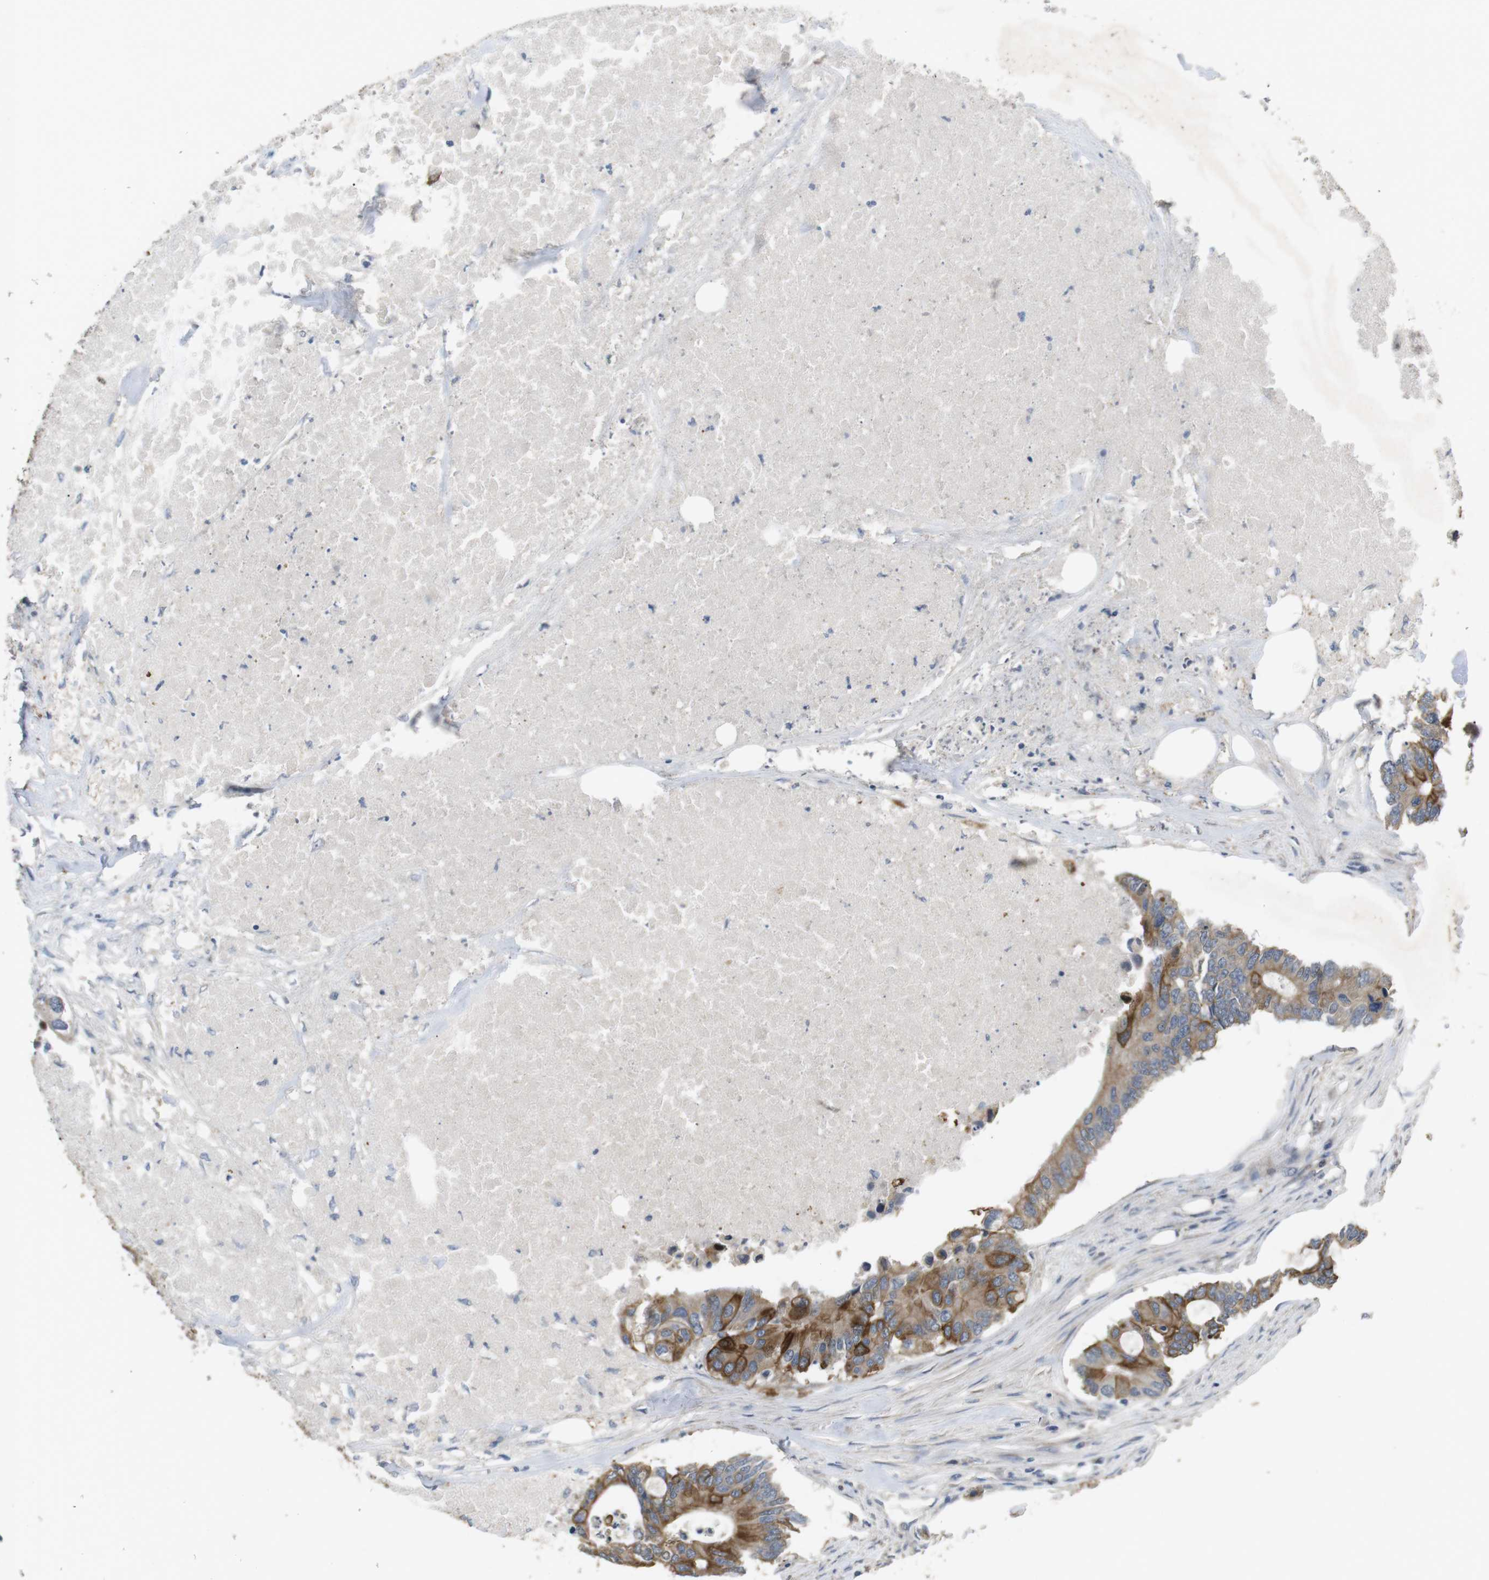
{"staining": {"intensity": "moderate", "quantity": ">75%", "location": "cytoplasmic/membranous"}, "tissue": "colorectal cancer", "cell_type": "Tumor cells", "image_type": "cancer", "snomed": [{"axis": "morphology", "description": "Adenocarcinoma, NOS"}, {"axis": "topography", "description": "Colon"}], "caption": "About >75% of tumor cells in colorectal cancer (adenocarcinoma) exhibit moderate cytoplasmic/membranous protein staining as visualized by brown immunohistochemical staining.", "gene": "ADGRL3", "patient": {"sex": "male", "age": 71}}